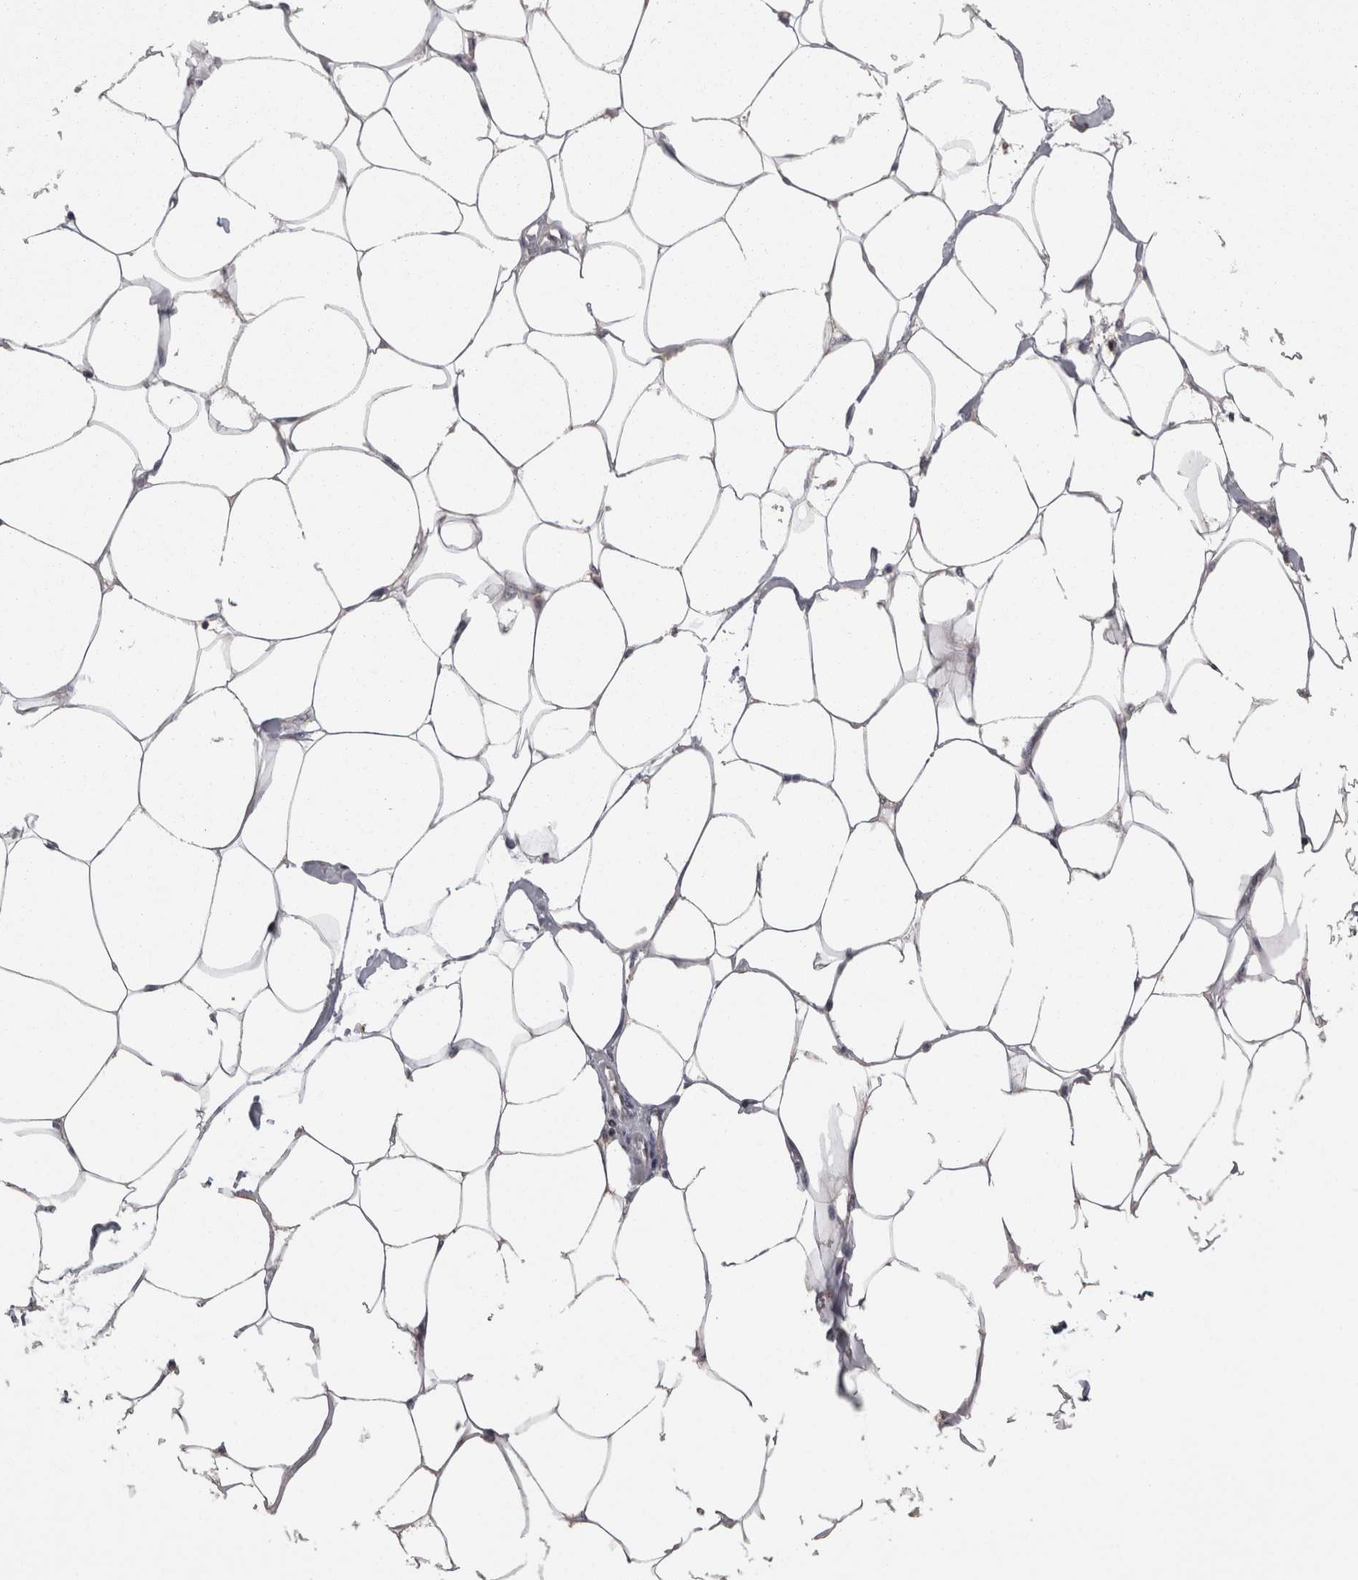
{"staining": {"intensity": "negative", "quantity": "none", "location": "none"}, "tissue": "adipose tissue", "cell_type": "Adipocytes", "image_type": "normal", "snomed": [{"axis": "morphology", "description": "Normal tissue, NOS"}, {"axis": "morphology", "description": "Adenocarcinoma, NOS"}, {"axis": "topography", "description": "Colon"}, {"axis": "topography", "description": "Peripheral nerve tissue"}], "caption": "This photomicrograph is of normal adipose tissue stained with immunohistochemistry (IHC) to label a protein in brown with the nuclei are counter-stained blue. There is no expression in adipocytes. Nuclei are stained in blue.", "gene": "PCM1", "patient": {"sex": "male", "age": 14}}